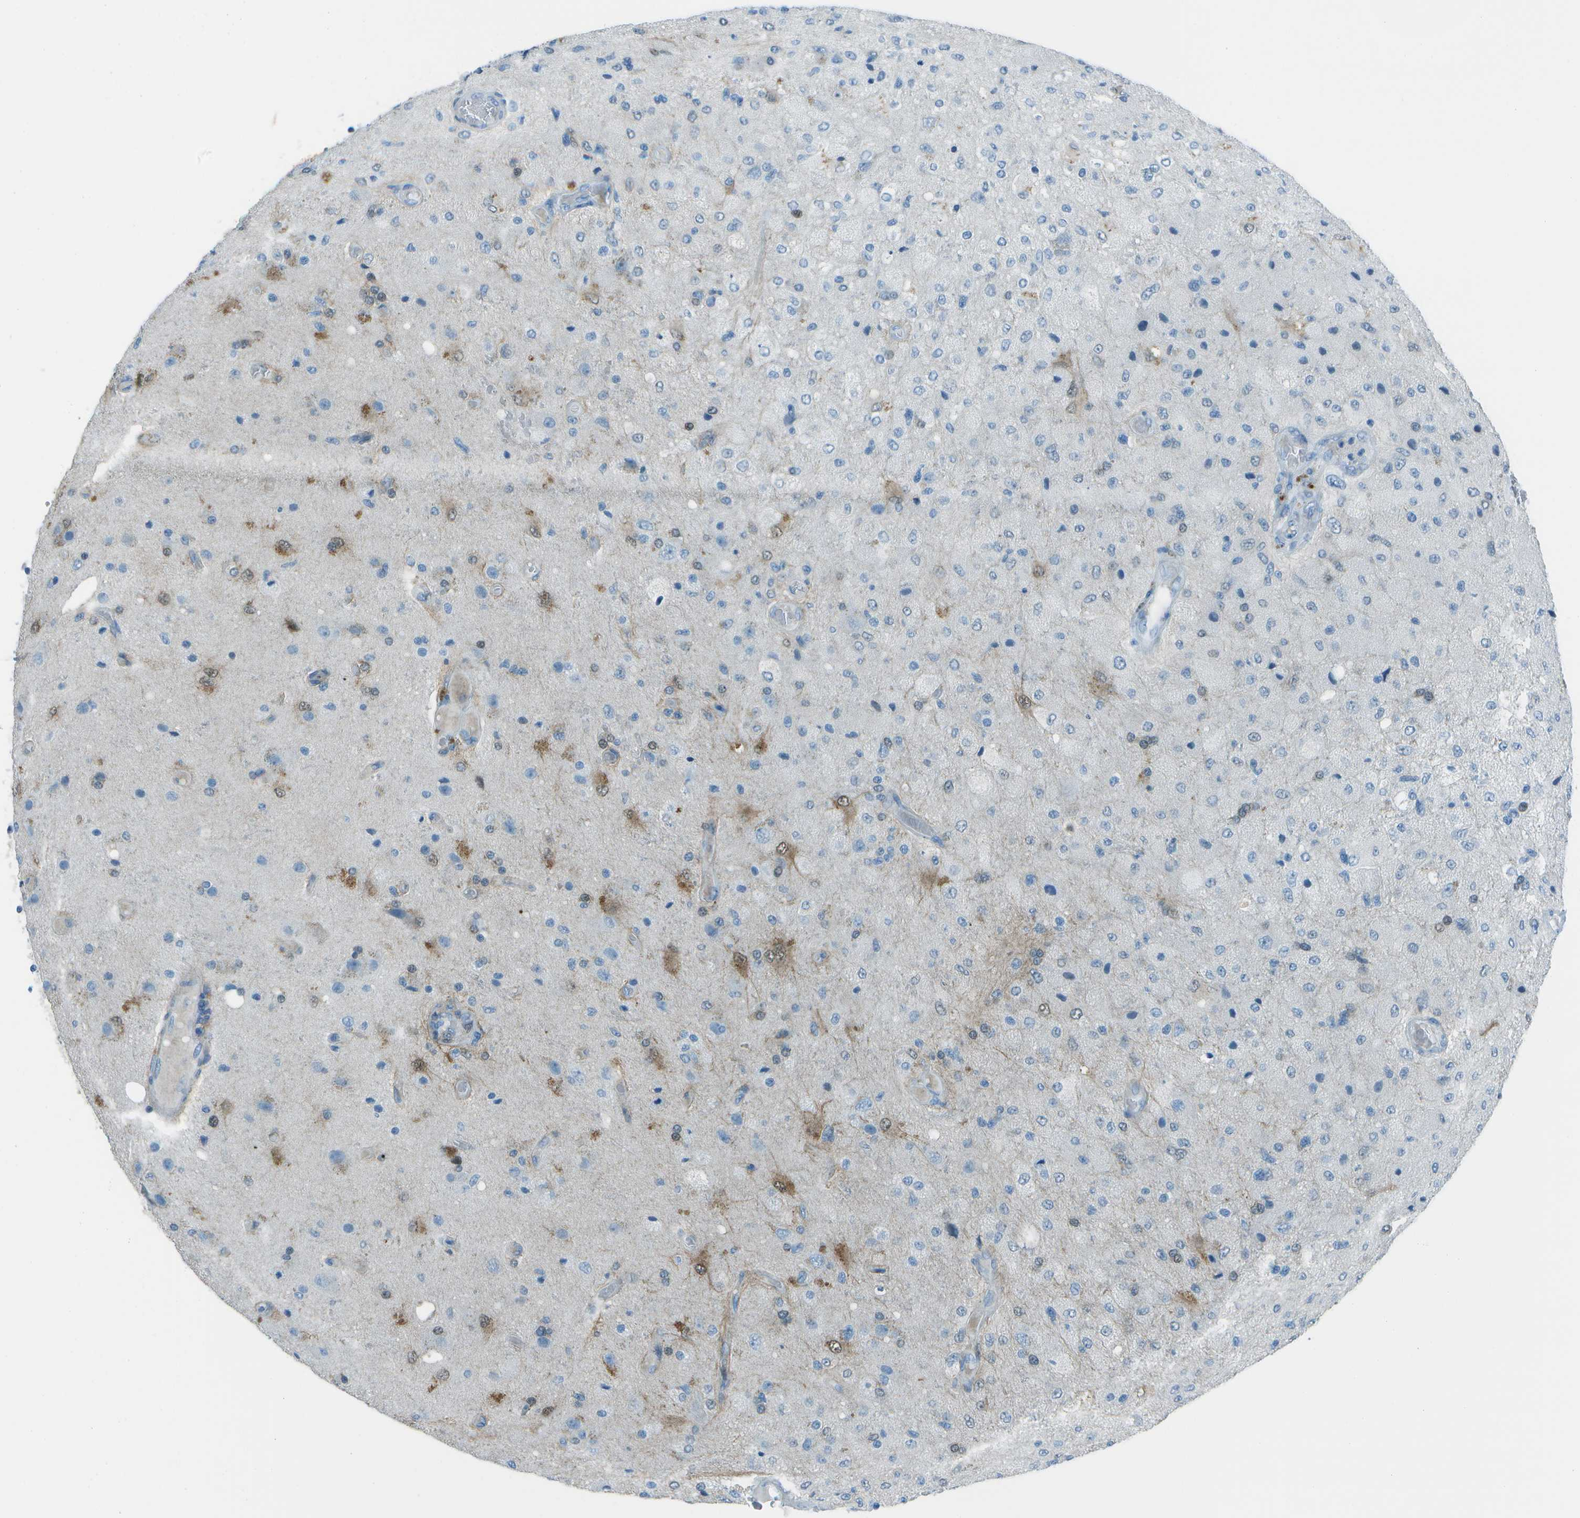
{"staining": {"intensity": "moderate", "quantity": "<25%", "location": "cytoplasmic/membranous,nuclear"}, "tissue": "glioma", "cell_type": "Tumor cells", "image_type": "cancer", "snomed": [{"axis": "morphology", "description": "Normal tissue, NOS"}, {"axis": "morphology", "description": "Glioma, malignant, High grade"}, {"axis": "topography", "description": "Cerebral cortex"}], "caption": "Tumor cells display low levels of moderate cytoplasmic/membranous and nuclear expression in approximately <25% of cells in human glioma. Nuclei are stained in blue.", "gene": "FGF1", "patient": {"sex": "male", "age": 77}}